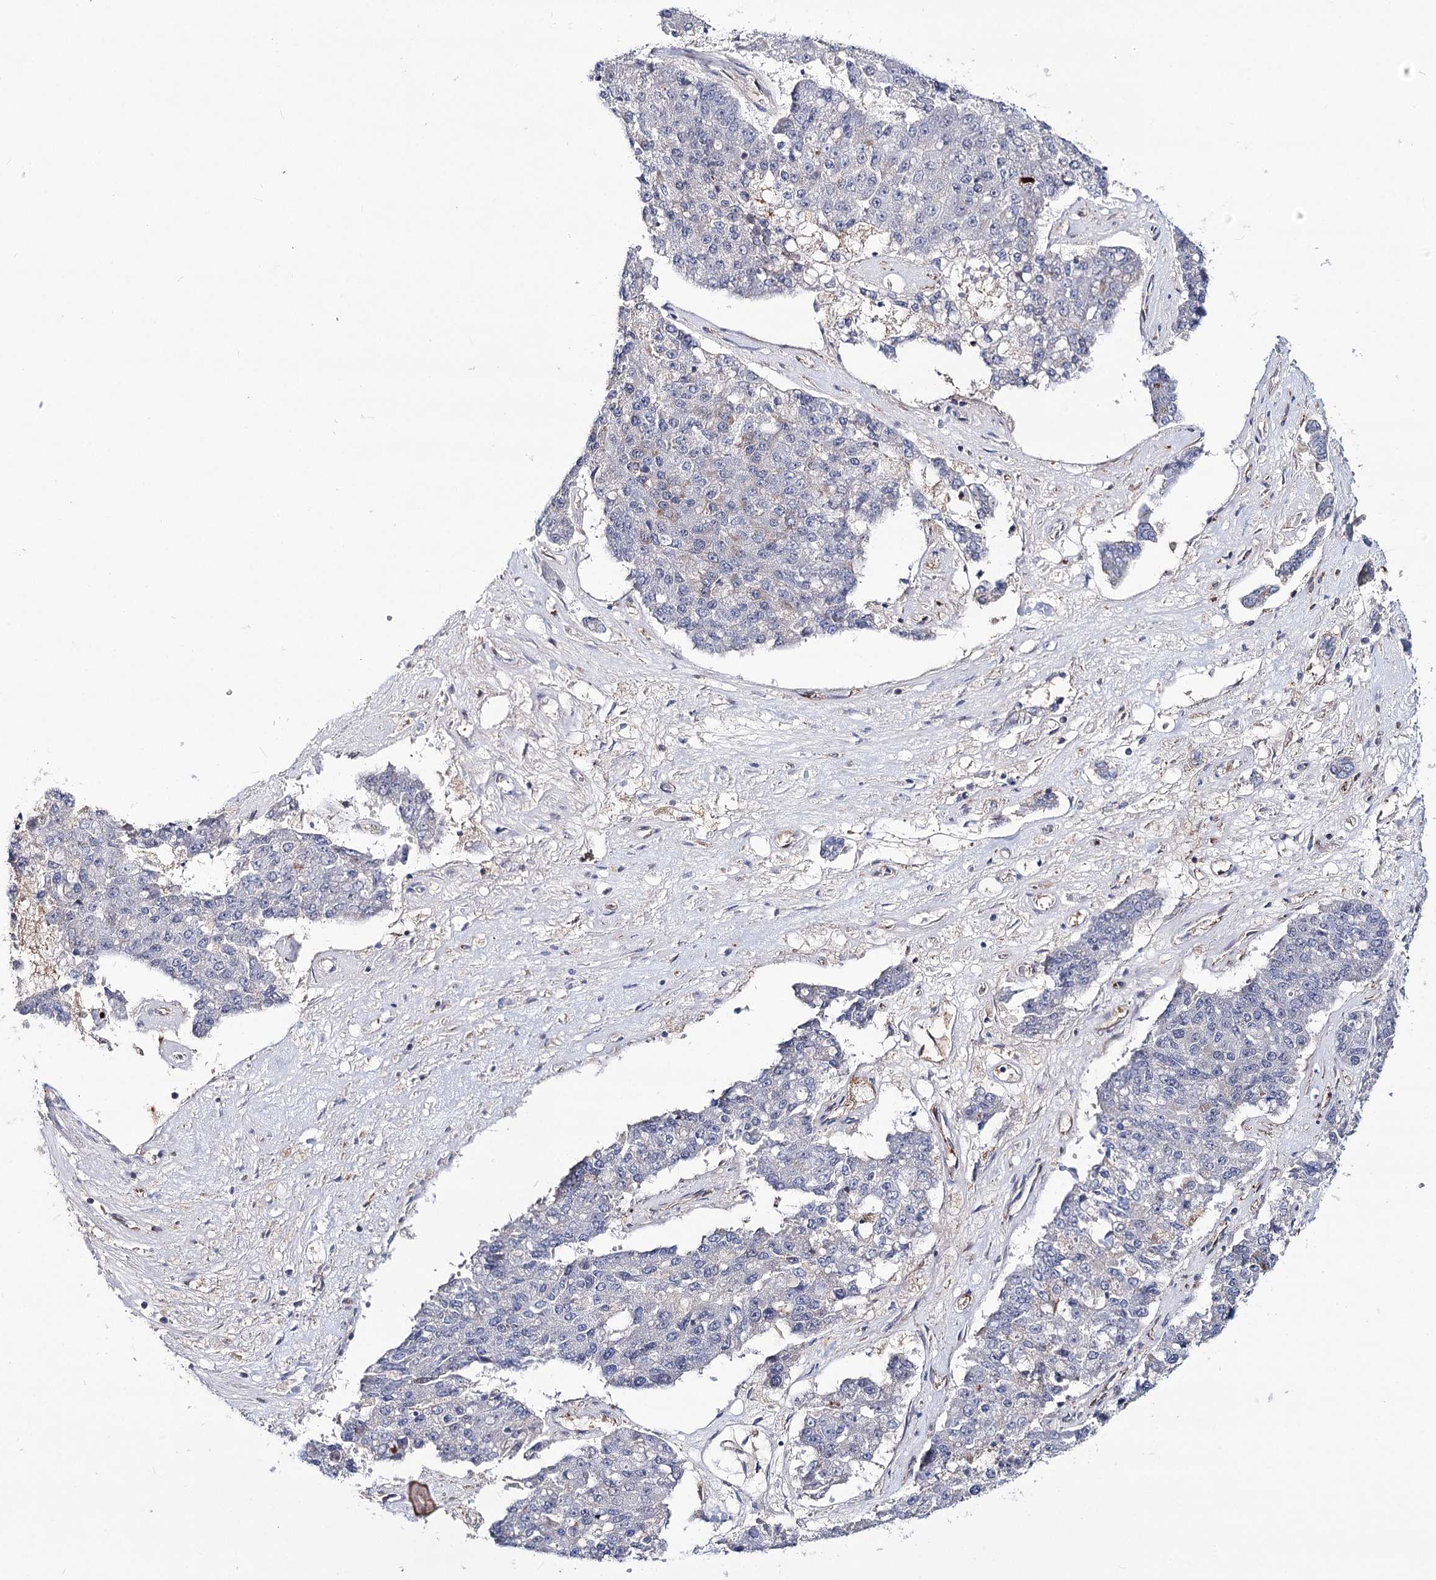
{"staining": {"intensity": "negative", "quantity": "none", "location": "none"}, "tissue": "pancreatic cancer", "cell_type": "Tumor cells", "image_type": "cancer", "snomed": [{"axis": "morphology", "description": "Adenocarcinoma, NOS"}, {"axis": "topography", "description": "Pancreas"}], "caption": "High magnification brightfield microscopy of adenocarcinoma (pancreatic) stained with DAB (3,3'-diaminobenzidine) (brown) and counterstained with hematoxylin (blue): tumor cells show no significant positivity. Brightfield microscopy of immunohistochemistry stained with DAB (3,3'-diaminobenzidine) (brown) and hematoxylin (blue), captured at high magnification.", "gene": "TMEM218", "patient": {"sex": "male", "age": 50}}